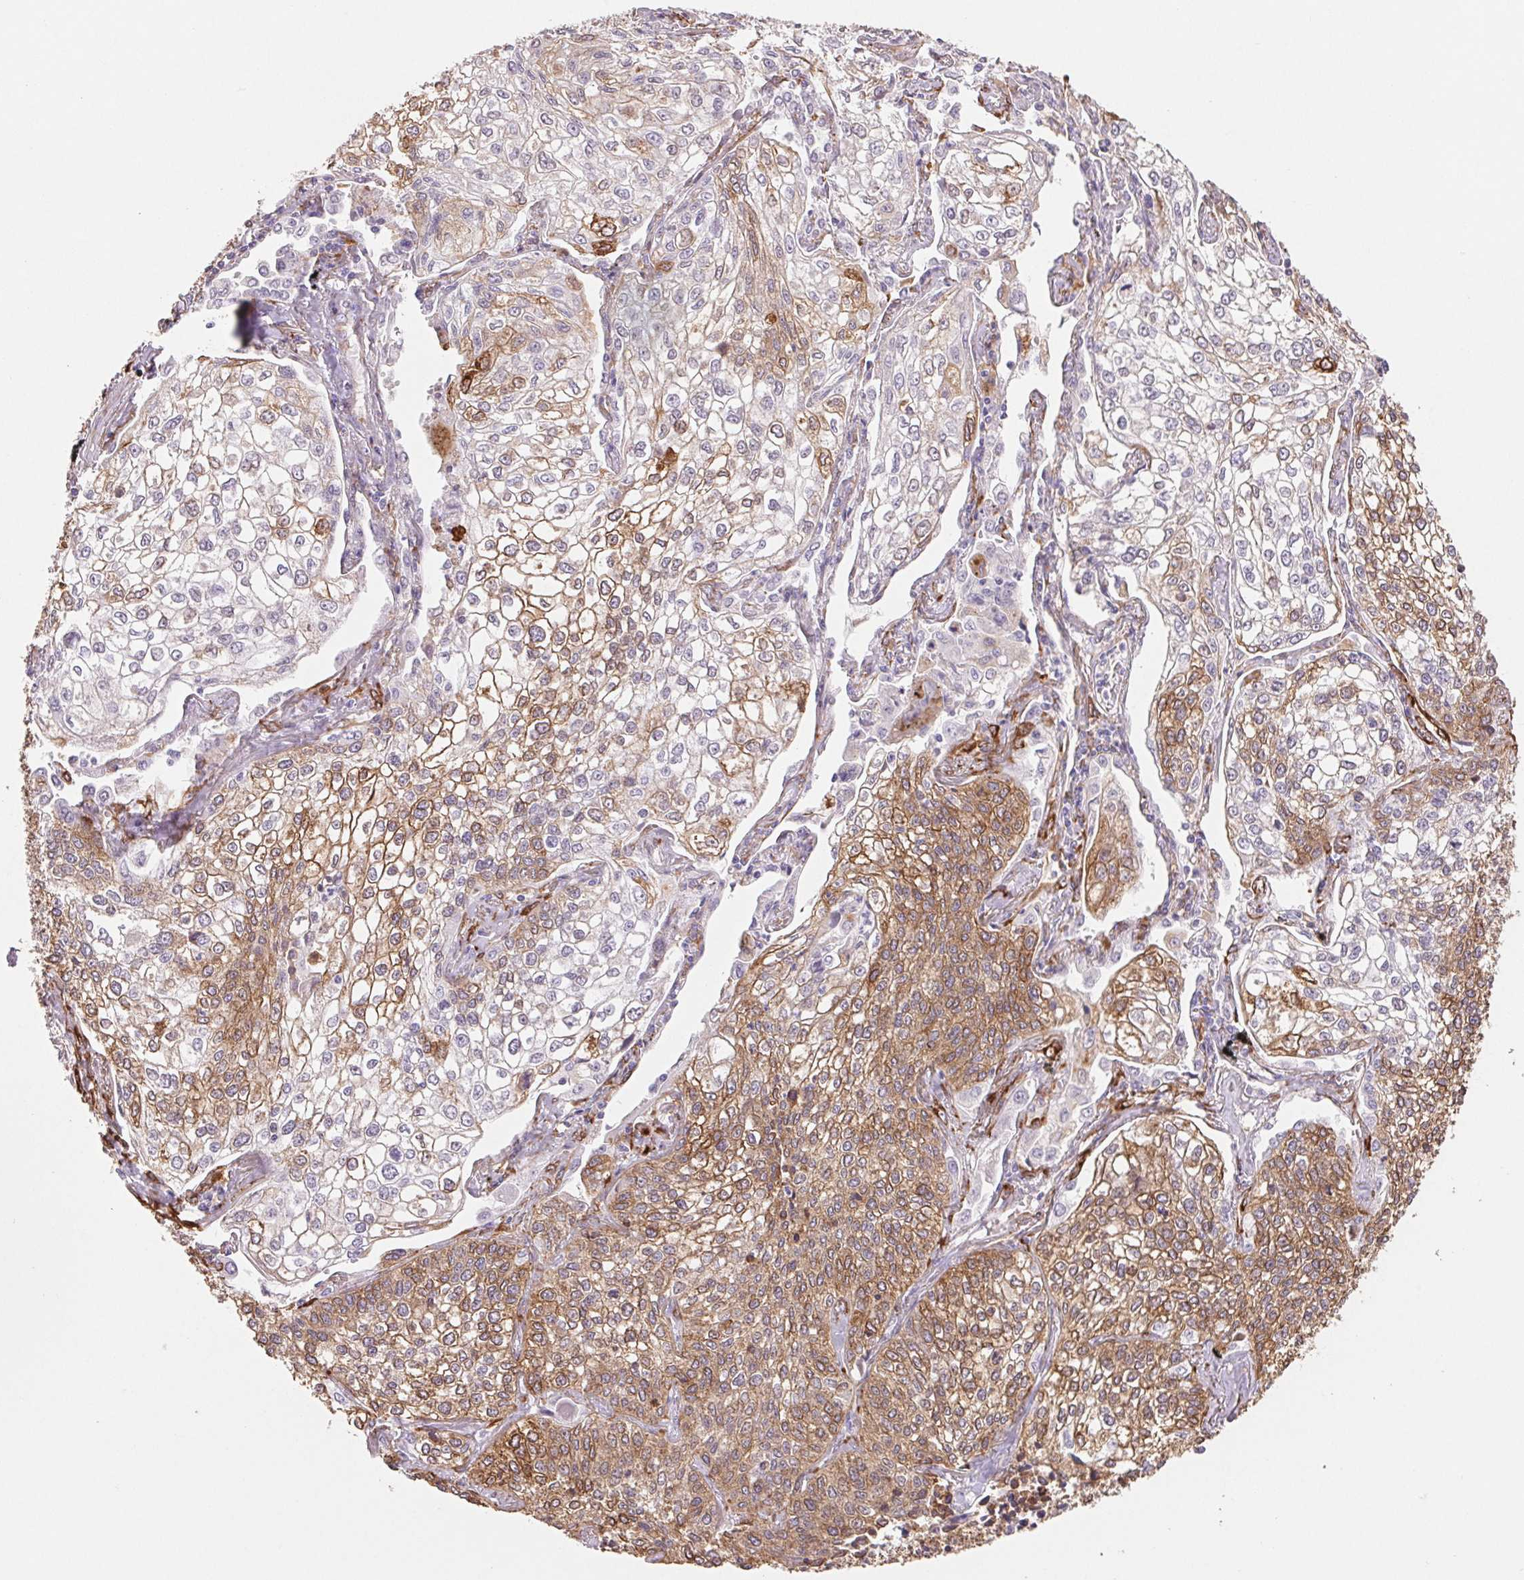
{"staining": {"intensity": "moderate", "quantity": "25%-75%", "location": "cytoplasmic/membranous"}, "tissue": "lung cancer", "cell_type": "Tumor cells", "image_type": "cancer", "snomed": [{"axis": "morphology", "description": "Squamous cell carcinoma, NOS"}, {"axis": "topography", "description": "Lung"}], "caption": "Lung squamous cell carcinoma tissue demonstrates moderate cytoplasmic/membranous positivity in about 25%-75% of tumor cells", "gene": "FKBP10", "patient": {"sex": "male", "age": 74}}